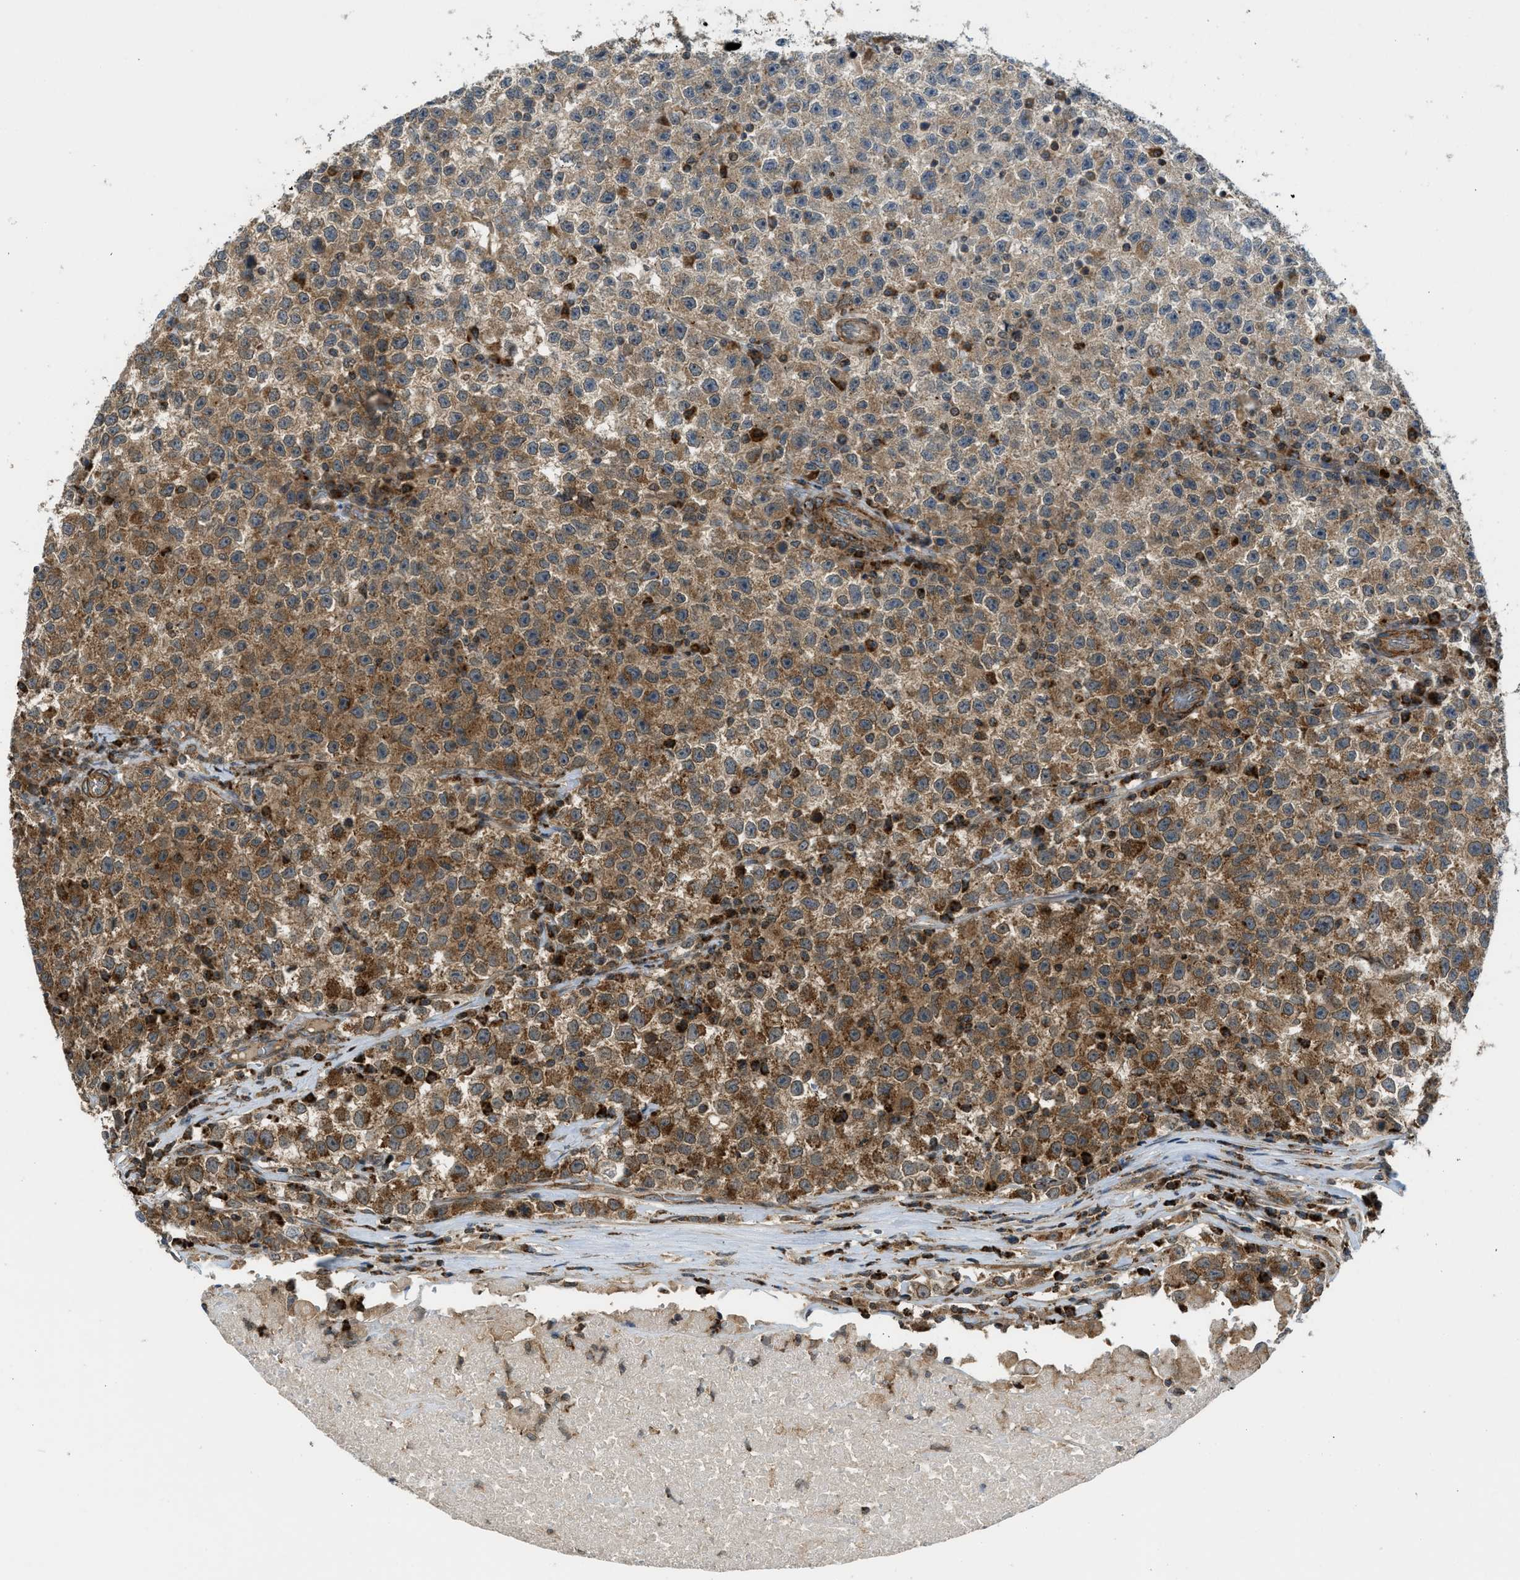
{"staining": {"intensity": "moderate", "quantity": ">75%", "location": "cytoplasmic/membranous"}, "tissue": "testis cancer", "cell_type": "Tumor cells", "image_type": "cancer", "snomed": [{"axis": "morphology", "description": "Seminoma, NOS"}, {"axis": "topography", "description": "Testis"}], "caption": "A photomicrograph showing moderate cytoplasmic/membranous staining in about >75% of tumor cells in testis cancer (seminoma), as visualized by brown immunohistochemical staining.", "gene": "SESN2", "patient": {"sex": "male", "age": 22}}